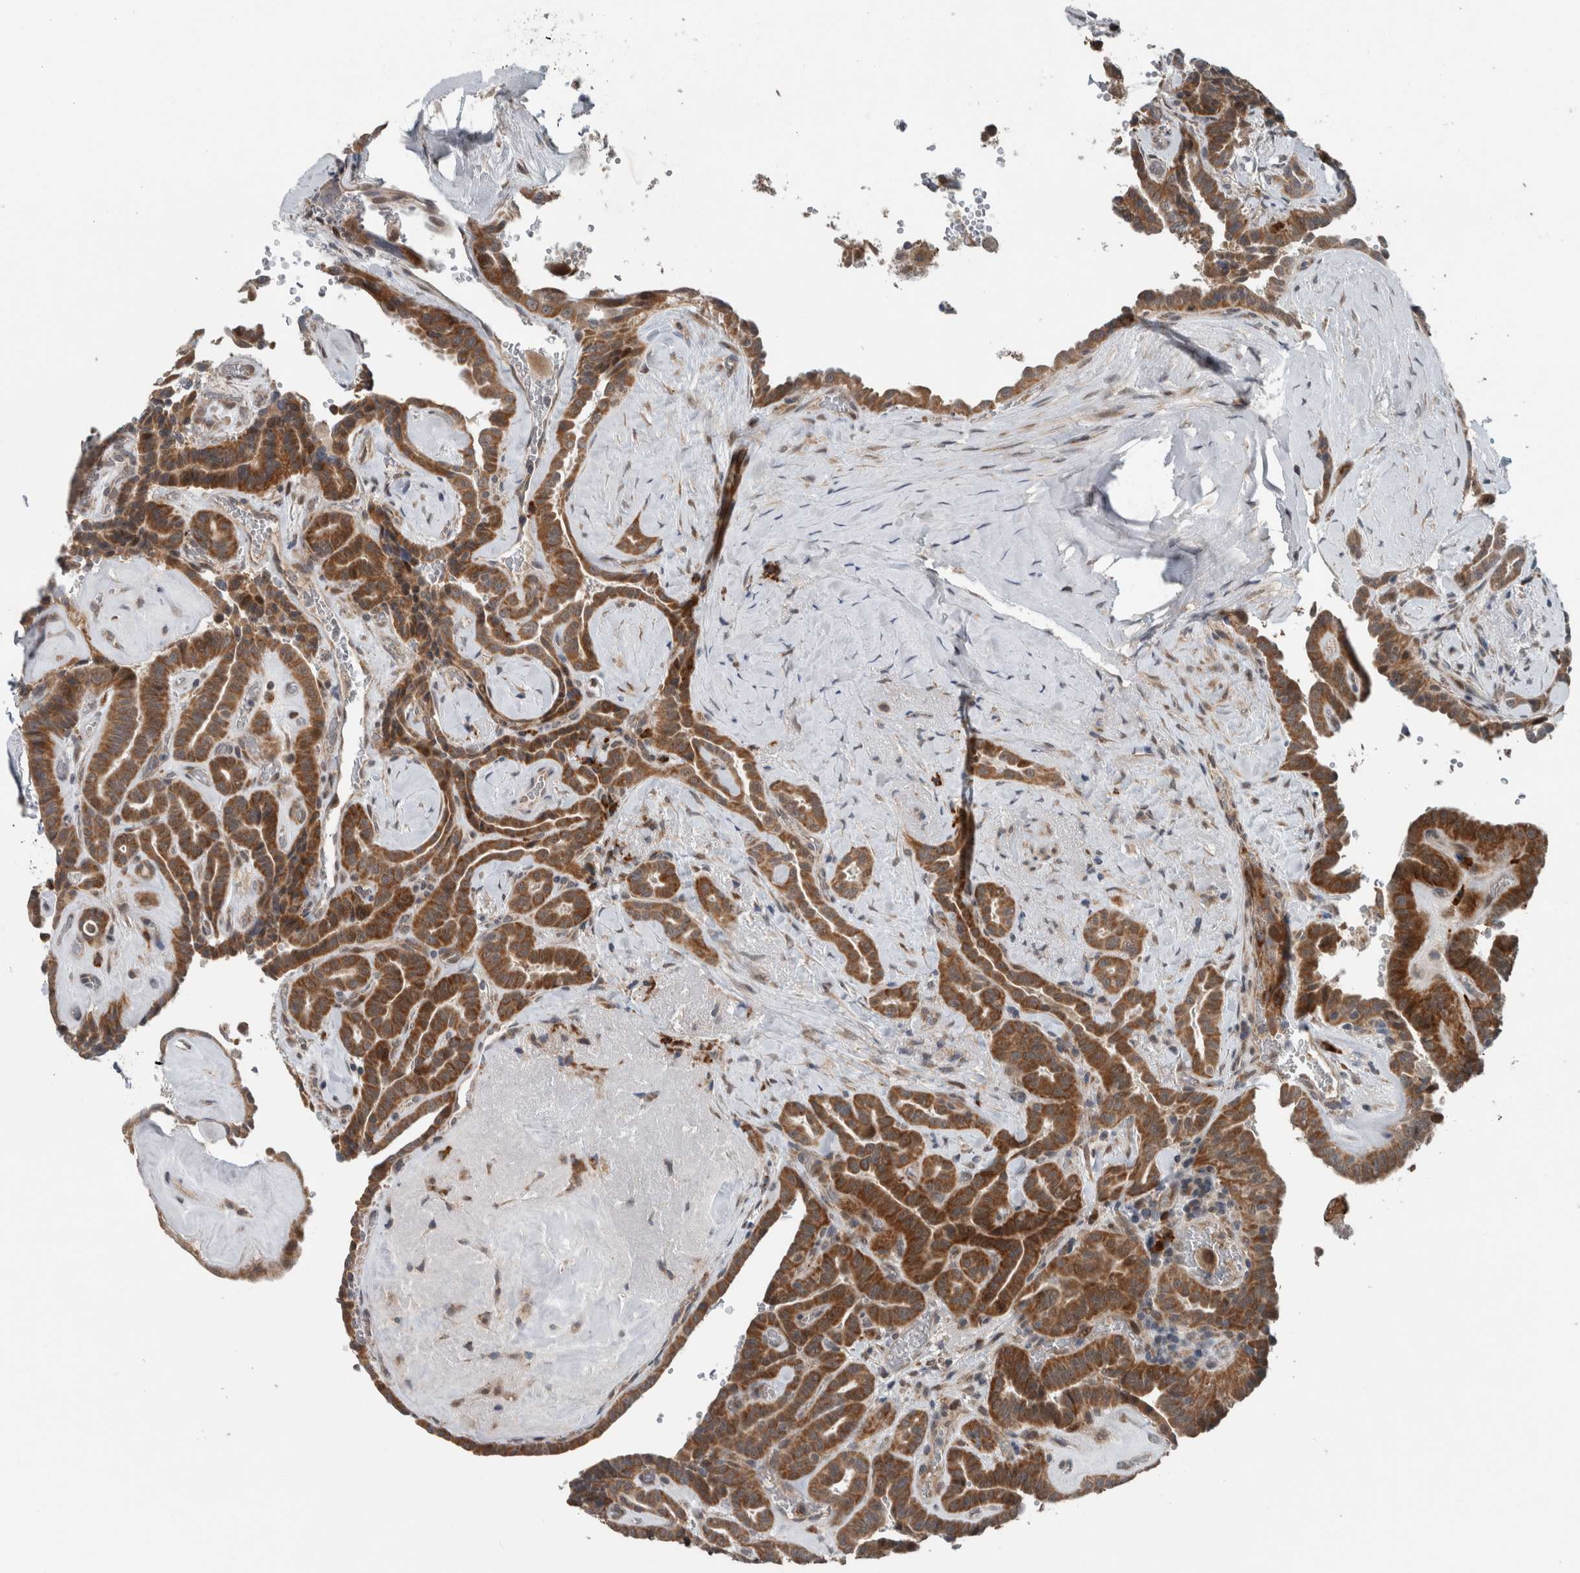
{"staining": {"intensity": "moderate", "quantity": ">75%", "location": "cytoplasmic/membranous"}, "tissue": "thyroid cancer", "cell_type": "Tumor cells", "image_type": "cancer", "snomed": [{"axis": "morphology", "description": "Papillary adenocarcinoma, NOS"}, {"axis": "topography", "description": "Thyroid gland"}], "caption": "Thyroid cancer (papillary adenocarcinoma) stained with a brown dye reveals moderate cytoplasmic/membranous positive expression in approximately >75% of tumor cells.", "gene": "GBA2", "patient": {"sex": "male", "age": 77}}